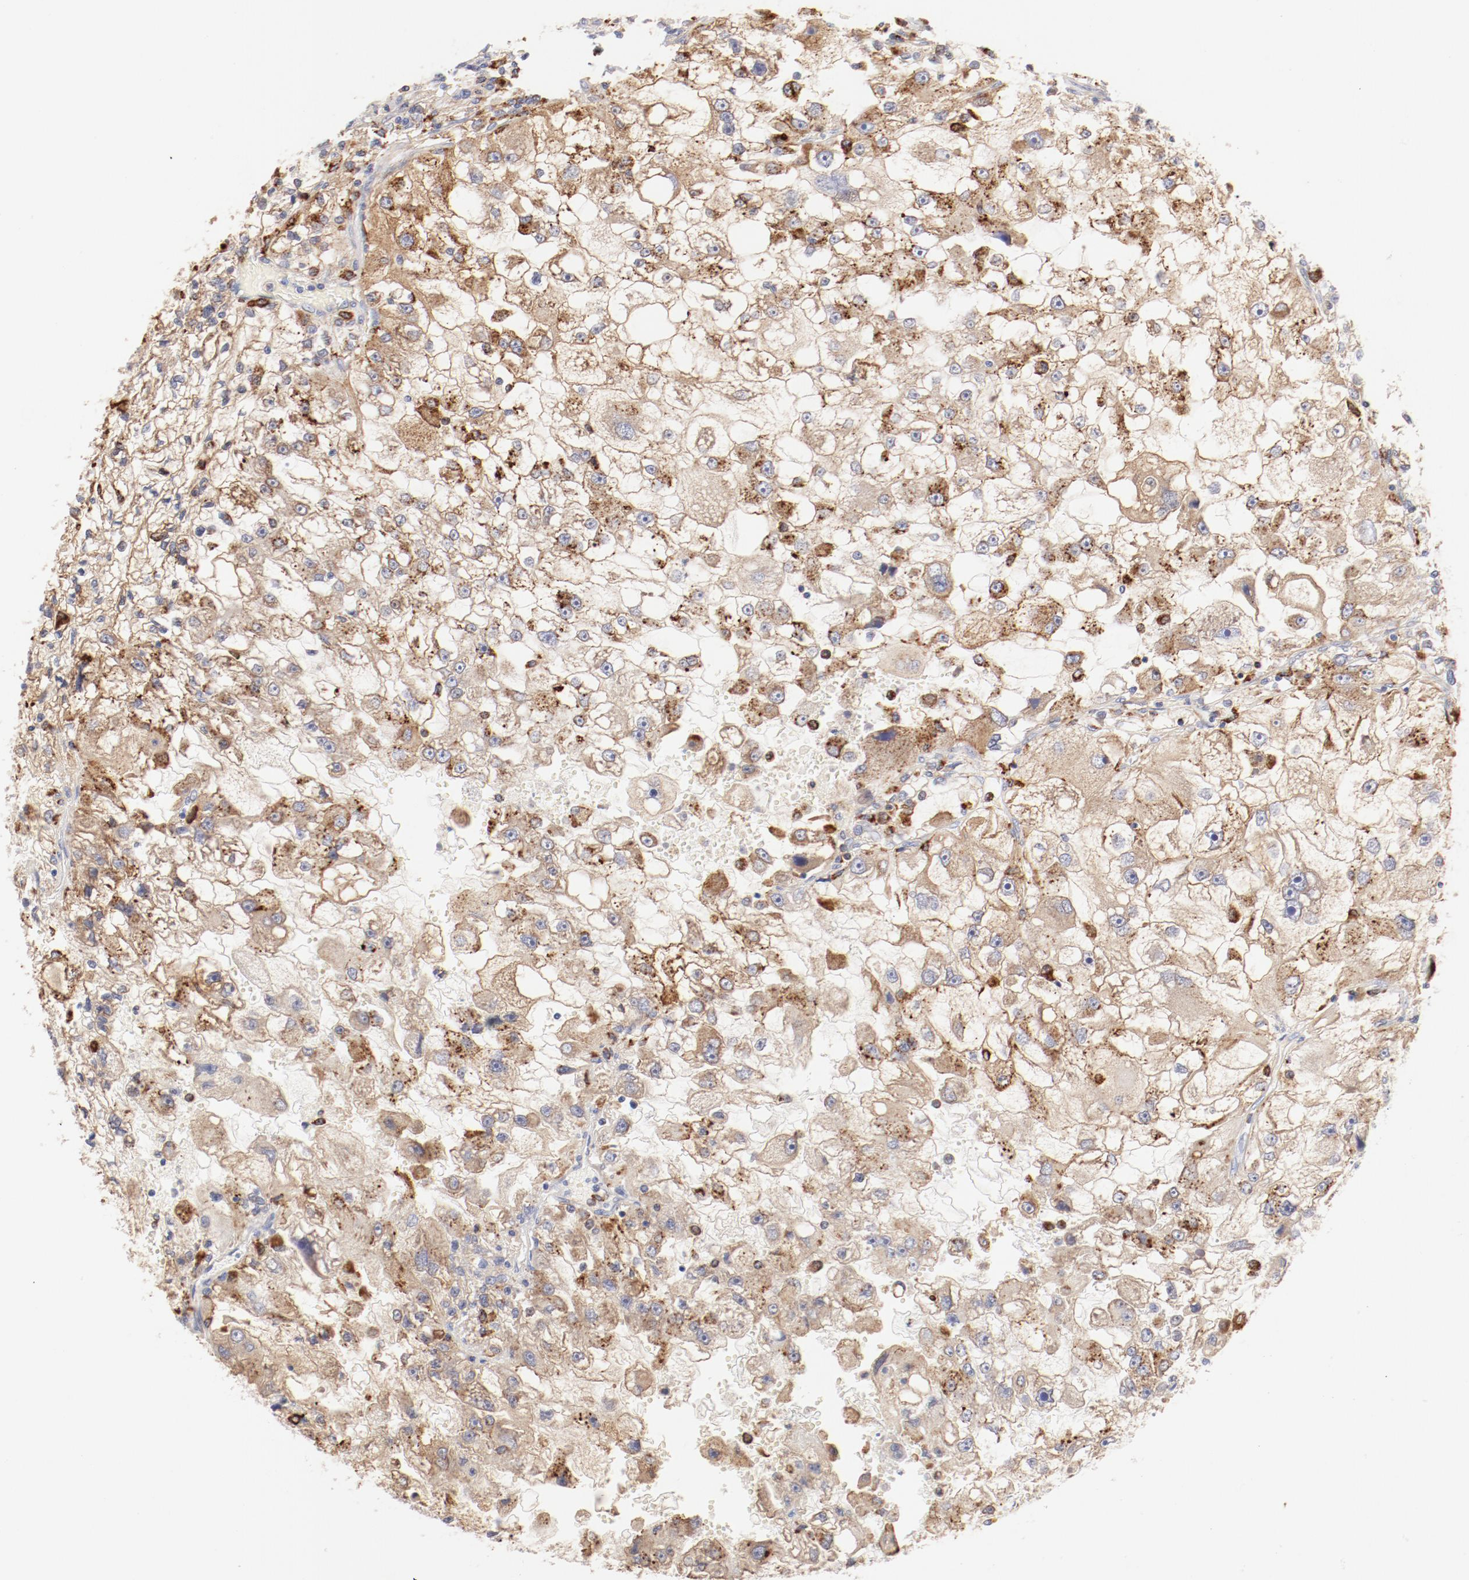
{"staining": {"intensity": "moderate", "quantity": ">75%", "location": "cytoplasmic/membranous"}, "tissue": "renal cancer", "cell_type": "Tumor cells", "image_type": "cancer", "snomed": [{"axis": "morphology", "description": "Adenocarcinoma, NOS"}, {"axis": "topography", "description": "Kidney"}], "caption": "This histopathology image reveals renal cancer stained with IHC to label a protein in brown. The cytoplasmic/membranous of tumor cells show moderate positivity for the protein. Nuclei are counter-stained blue.", "gene": "CTSH", "patient": {"sex": "female", "age": 83}}